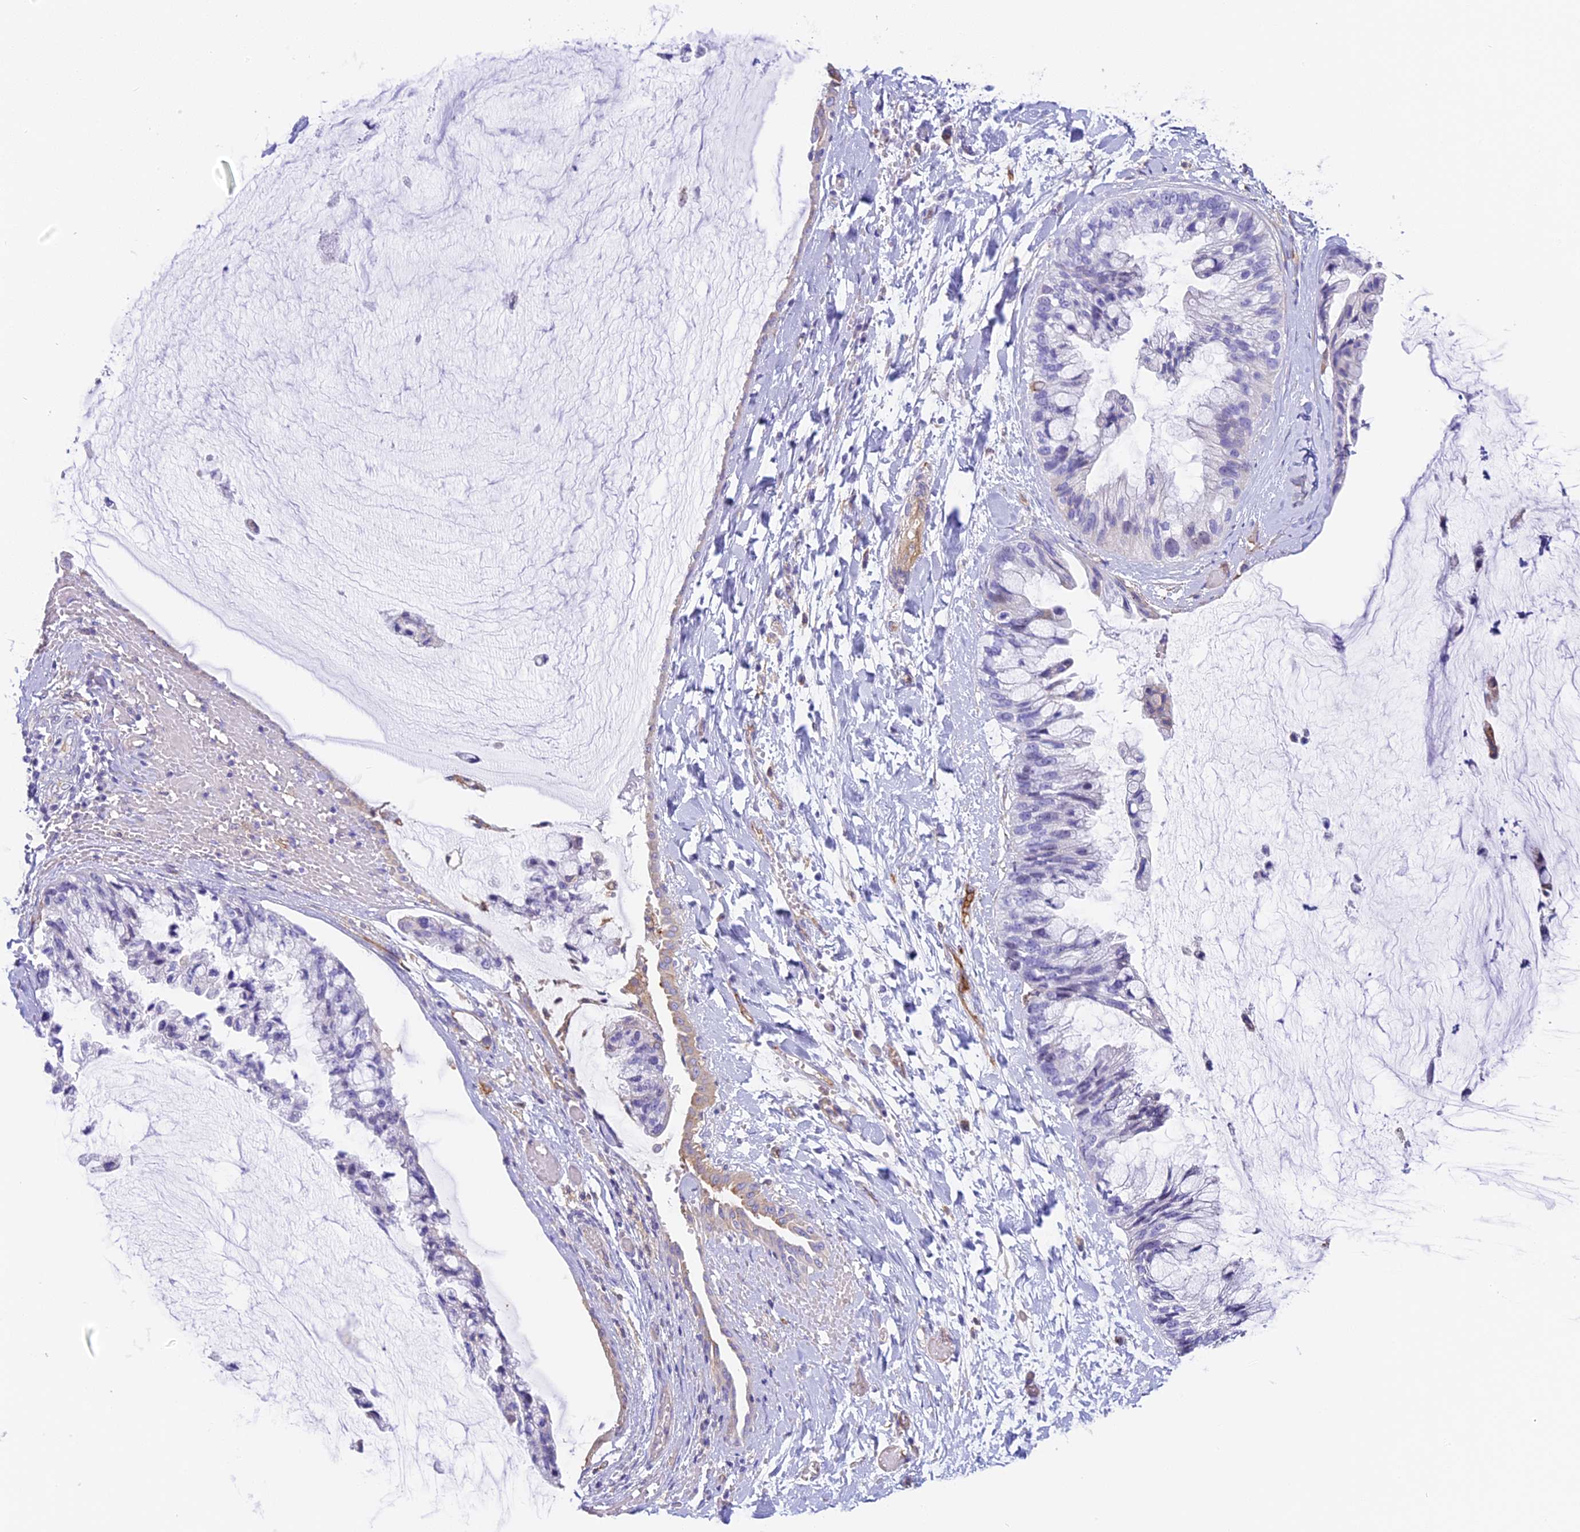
{"staining": {"intensity": "negative", "quantity": "none", "location": "none"}, "tissue": "ovarian cancer", "cell_type": "Tumor cells", "image_type": "cancer", "snomed": [{"axis": "morphology", "description": "Cystadenocarcinoma, mucinous, NOS"}, {"axis": "topography", "description": "Ovary"}], "caption": "DAB immunohistochemical staining of mucinous cystadenocarcinoma (ovarian) exhibits no significant positivity in tumor cells.", "gene": "HOMER3", "patient": {"sex": "female", "age": 39}}